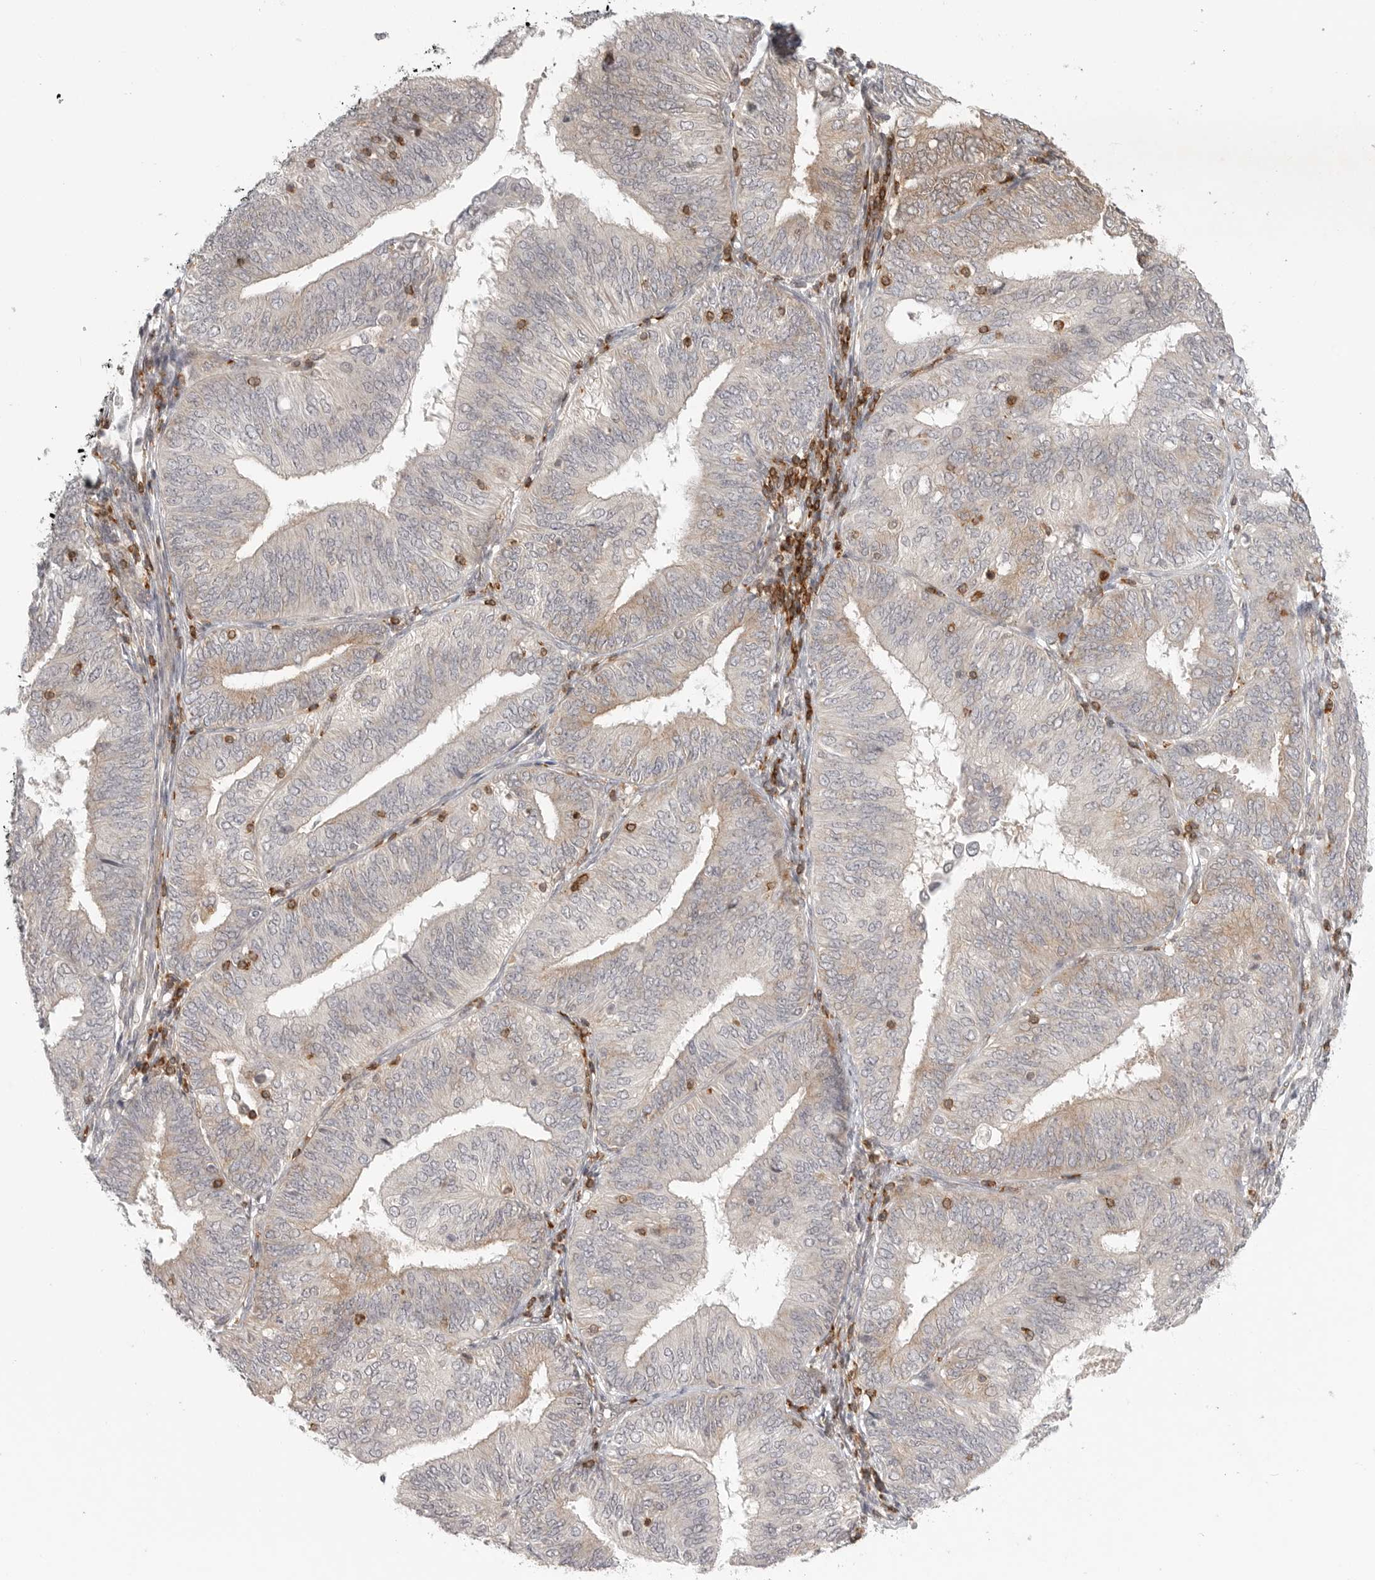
{"staining": {"intensity": "negative", "quantity": "none", "location": "none"}, "tissue": "endometrial cancer", "cell_type": "Tumor cells", "image_type": "cancer", "snomed": [{"axis": "morphology", "description": "Adenocarcinoma, NOS"}, {"axis": "topography", "description": "Endometrium"}], "caption": "The immunohistochemistry (IHC) histopathology image has no significant staining in tumor cells of endometrial cancer (adenocarcinoma) tissue.", "gene": "SH3KBP1", "patient": {"sex": "female", "age": 58}}